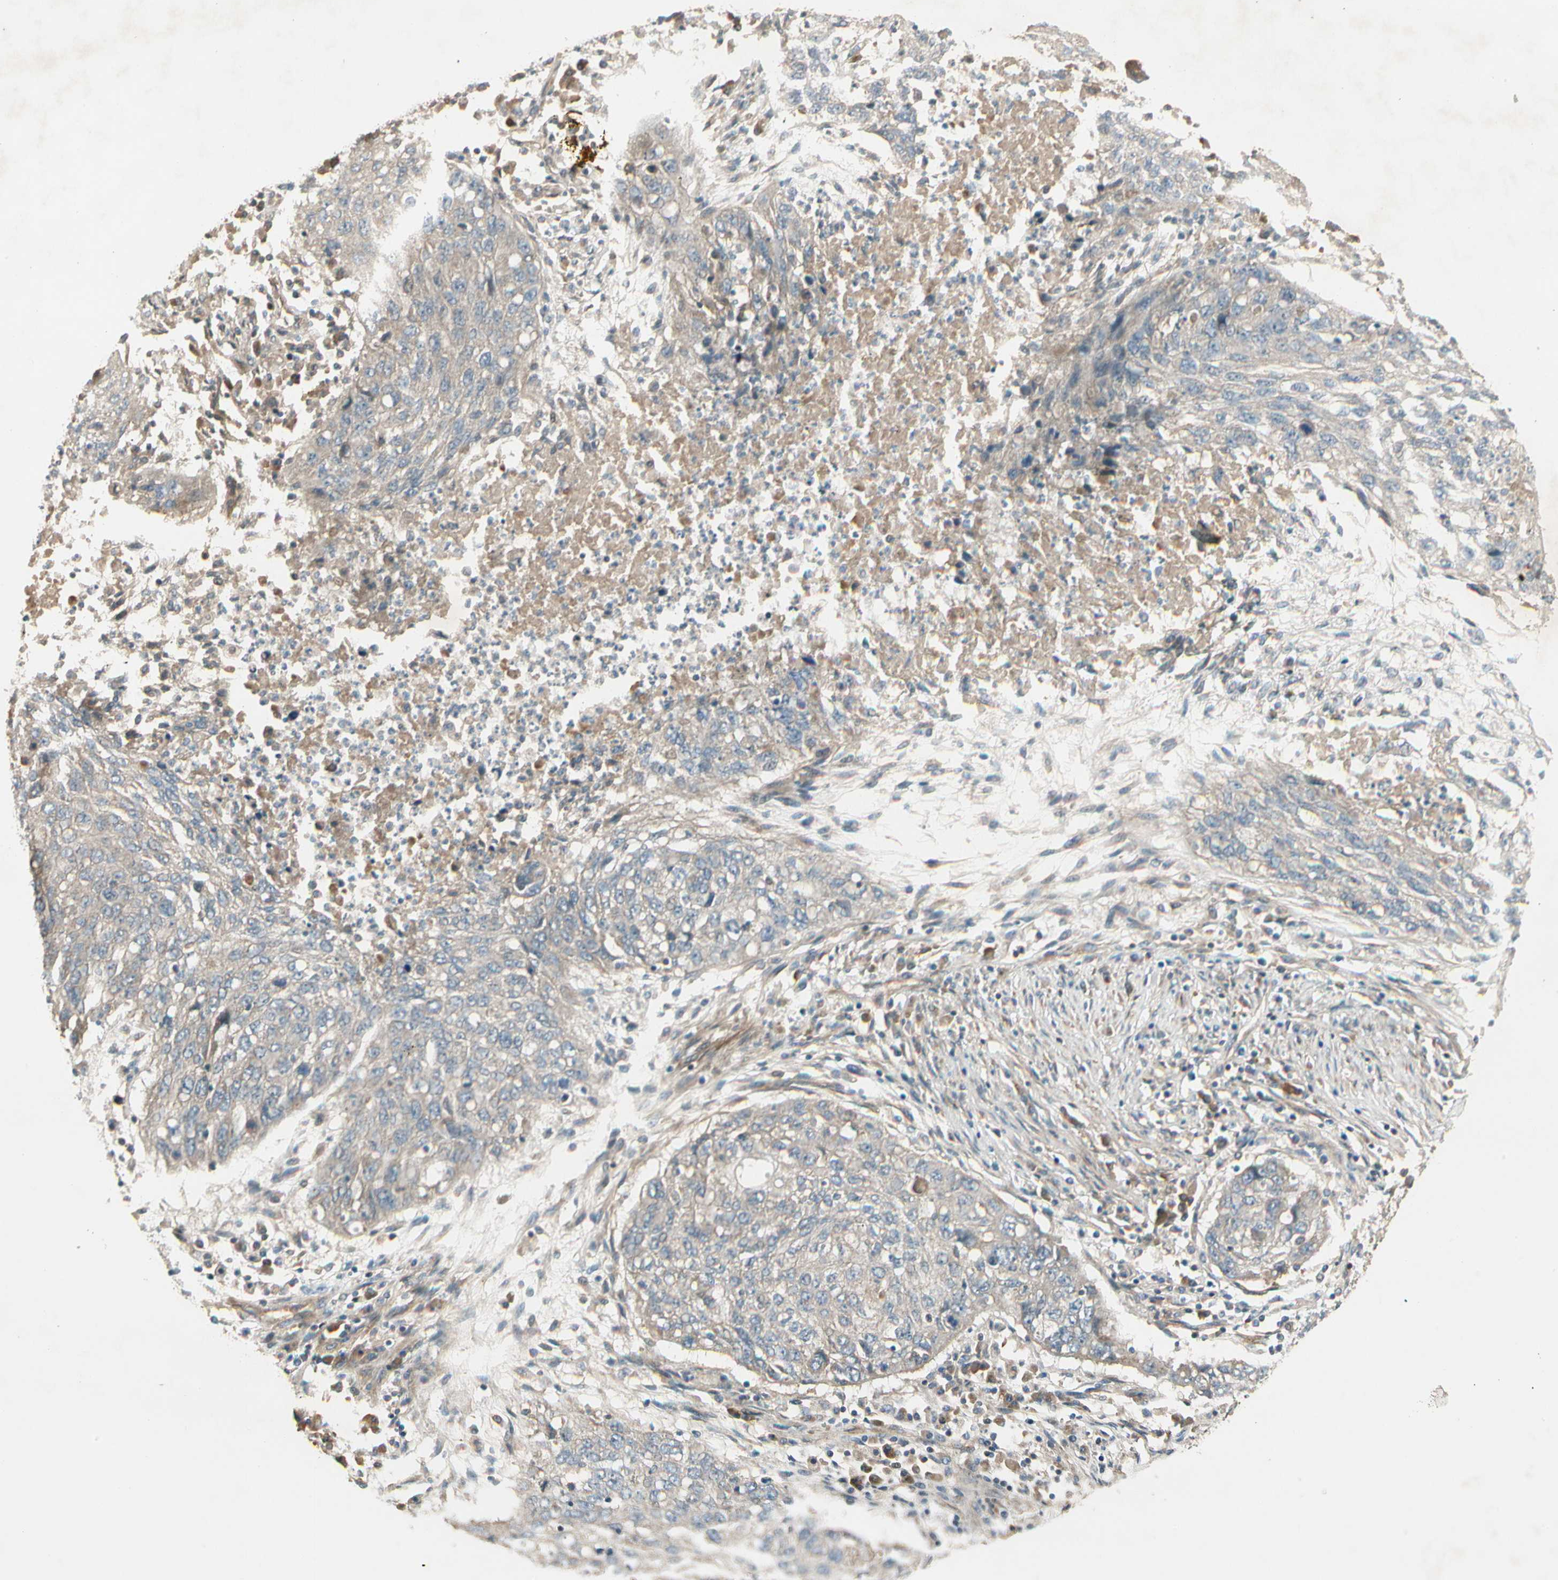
{"staining": {"intensity": "weak", "quantity": "25%-75%", "location": "cytoplasmic/membranous"}, "tissue": "lung cancer", "cell_type": "Tumor cells", "image_type": "cancer", "snomed": [{"axis": "morphology", "description": "Squamous cell carcinoma, NOS"}, {"axis": "topography", "description": "Lung"}], "caption": "Protein staining exhibits weak cytoplasmic/membranous positivity in approximately 25%-75% of tumor cells in squamous cell carcinoma (lung).", "gene": "ACVR1", "patient": {"sex": "female", "age": 63}}